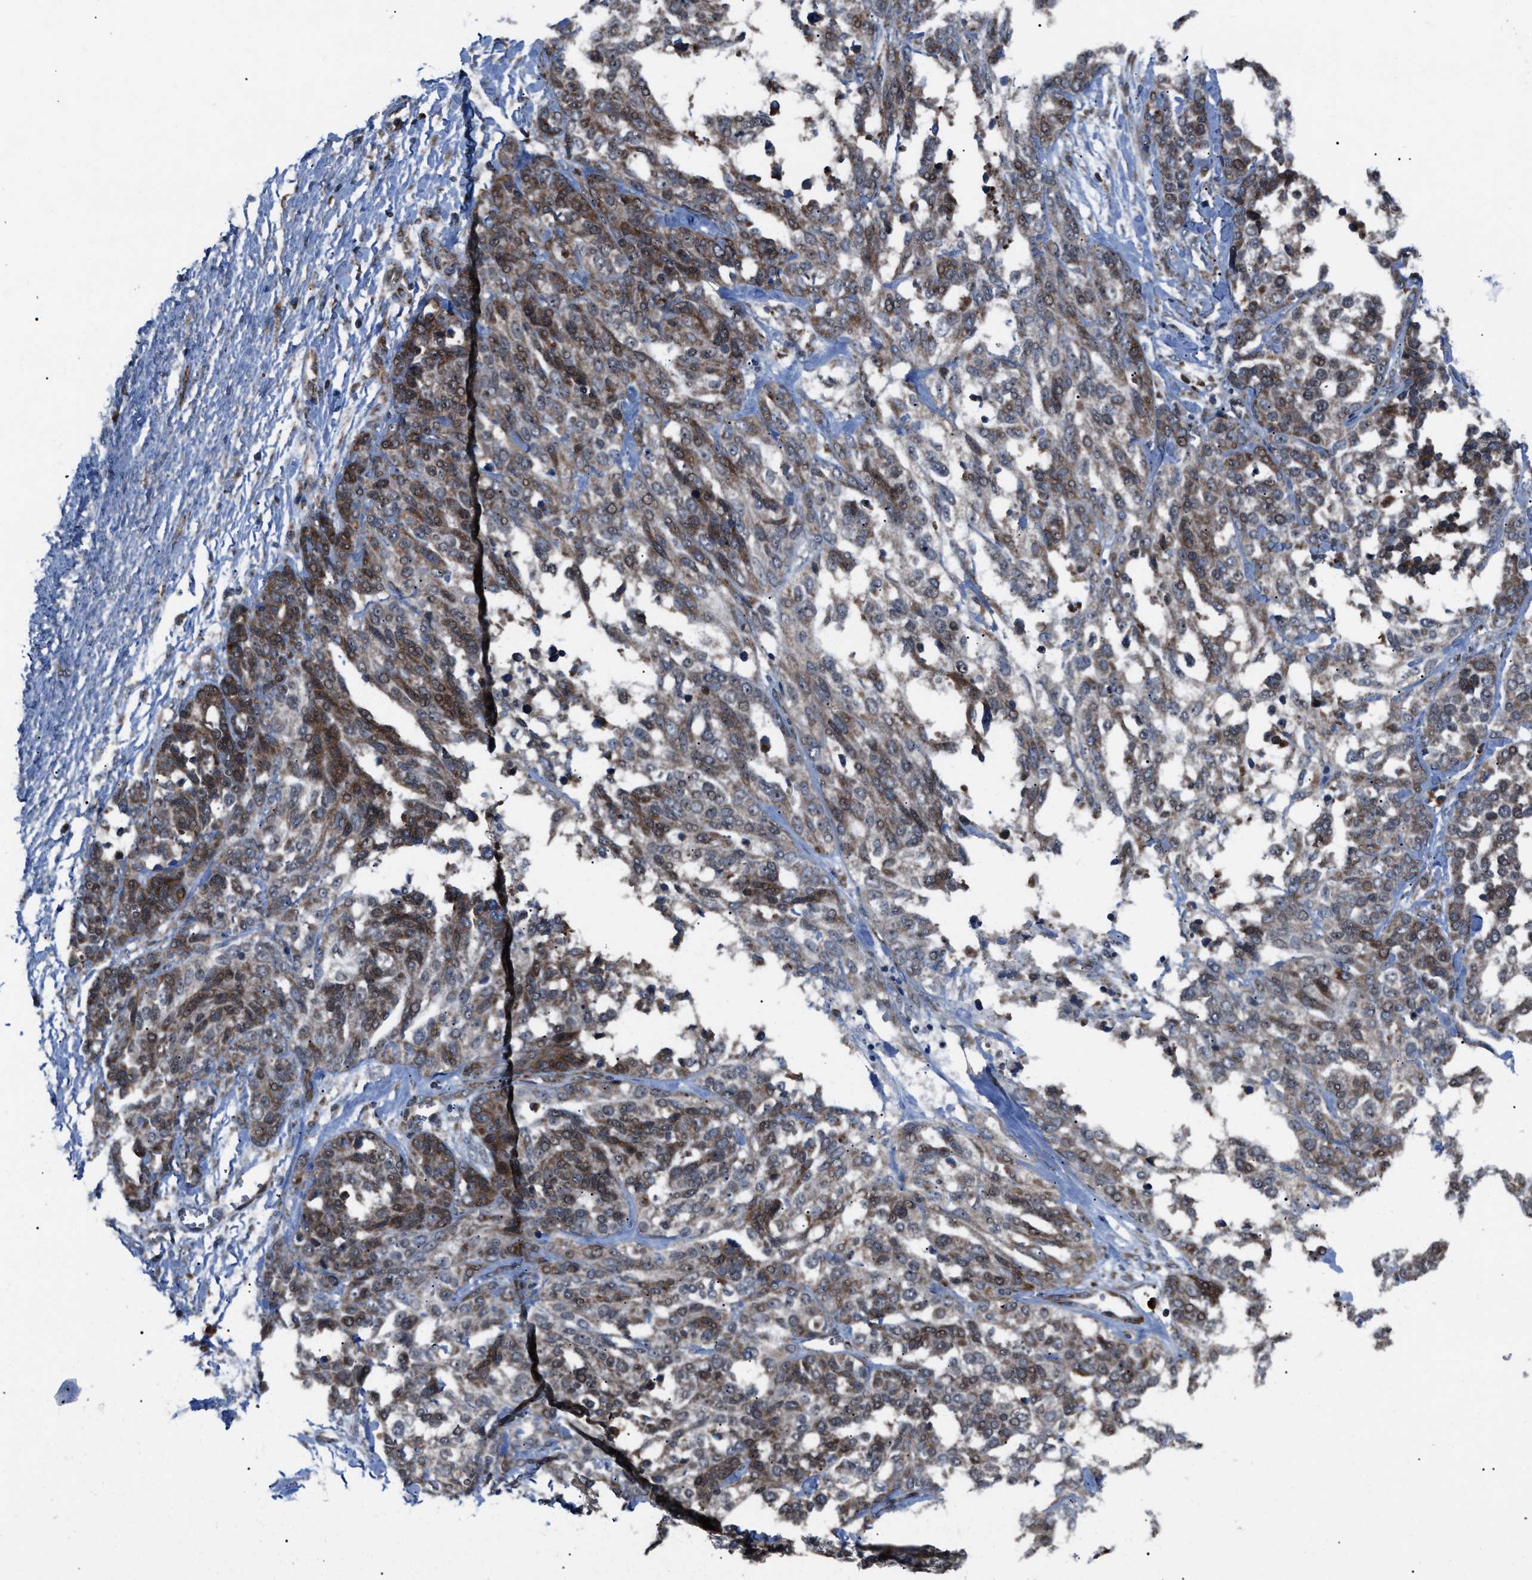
{"staining": {"intensity": "moderate", "quantity": ">75%", "location": "cytoplasmic/membranous"}, "tissue": "ovarian cancer", "cell_type": "Tumor cells", "image_type": "cancer", "snomed": [{"axis": "morphology", "description": "Cystadenocarcinoma, serous, NOS"}, {"axis": "topography", "description": "Ovary"}], "caption": "High-power microscopy captured an immunohistochemistry (IHC) micrograph of ovarian serous cystadenocarcinoma, revealing moderate cytoplasmic/membranous staining in about >75% of tumor cells. The staining was performed using DAB (3,3'-diaminobenzidine), with brown indicating positive protein expression. Nuclei are stained blue with hematoxylin.", "gene": "AGO2", "patient": {"sex": "female", "age": 44}}